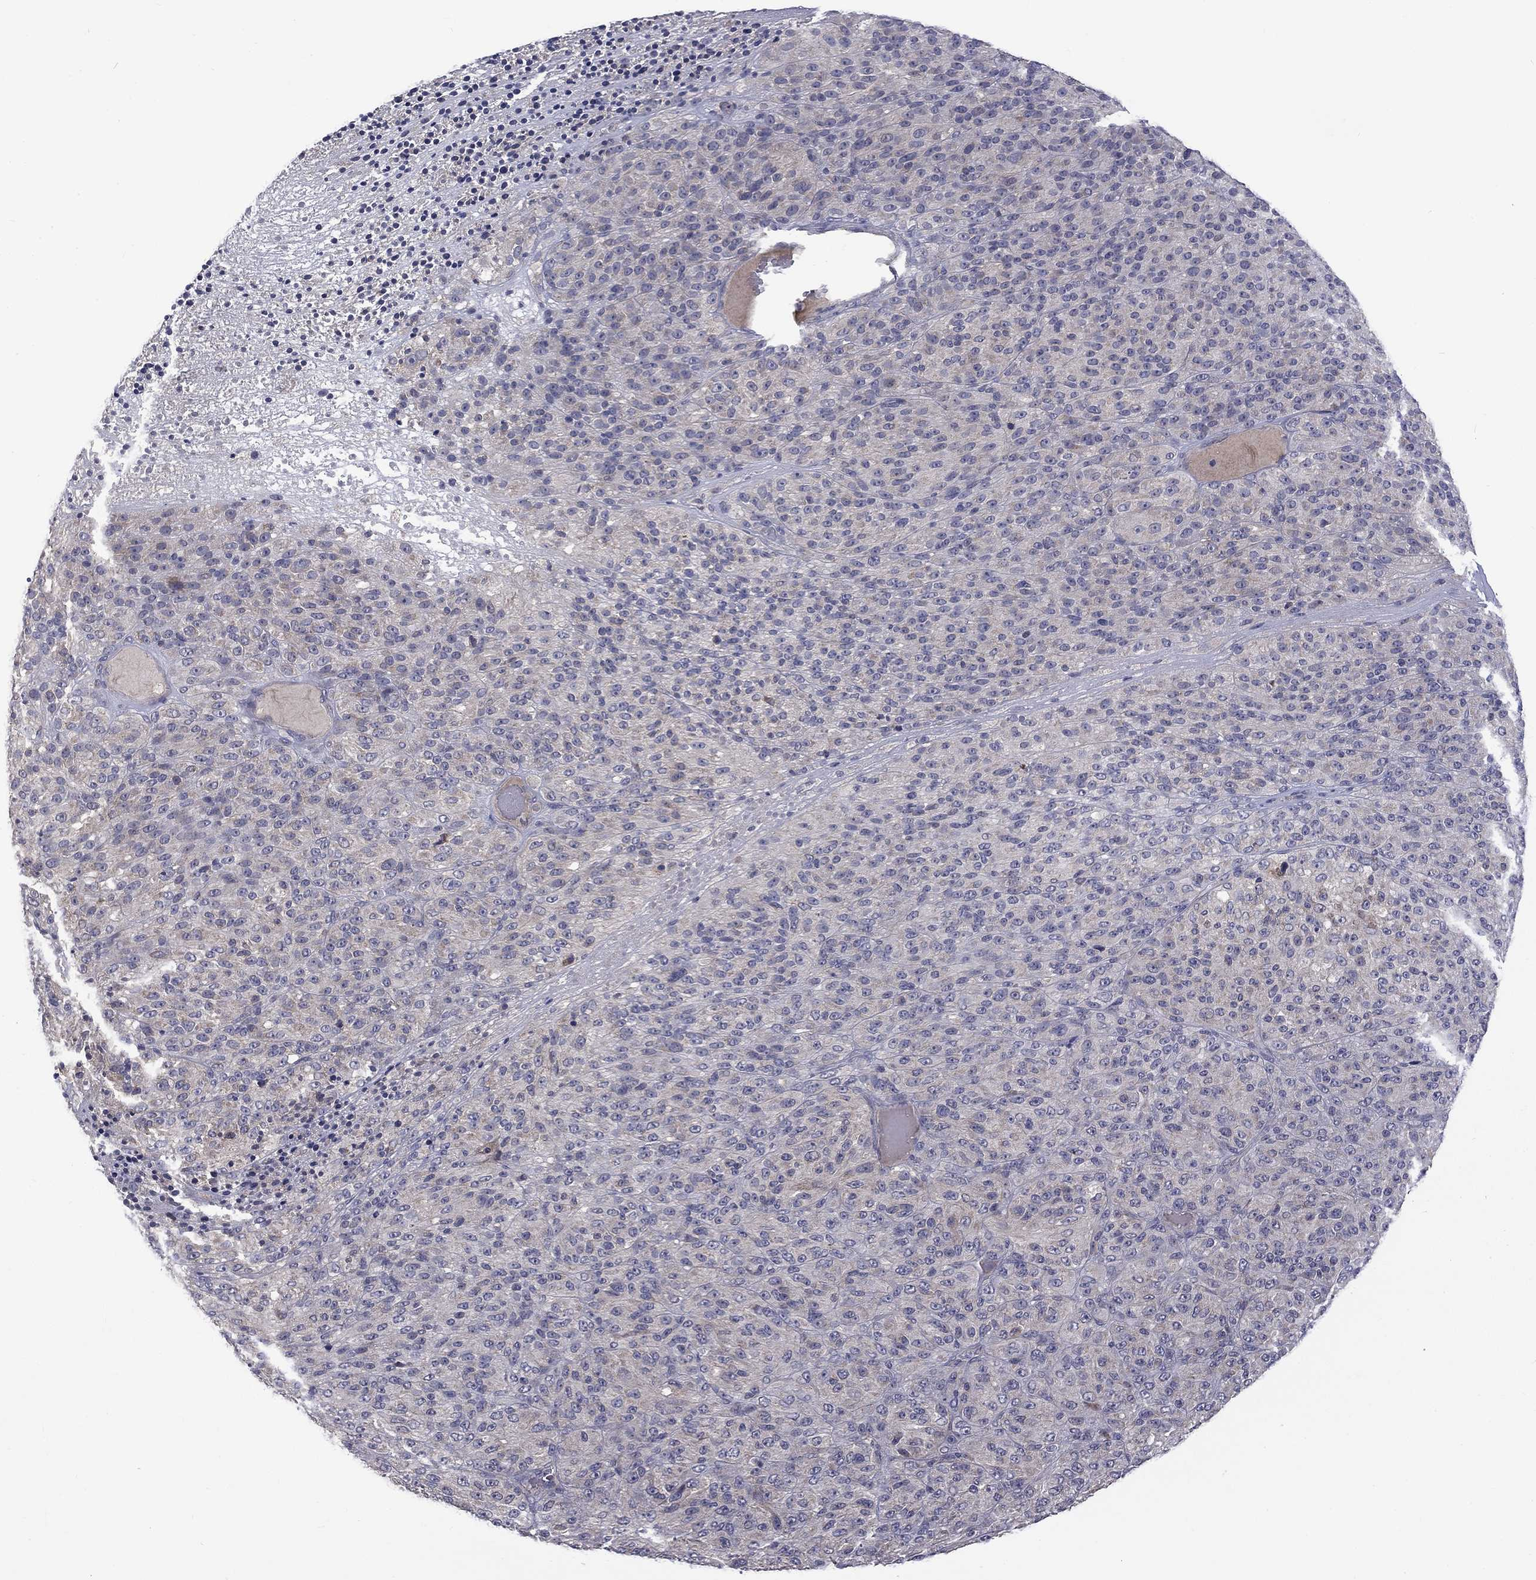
{"staining": {"intensity": "negative", "quantity": "none", "location": "none"}, "tissue": "melanoma", "cell_type": "Tumor cells", "image_type": "cancer", "snomed": [{"axis": "morphology", "description": "Malignant melanoma, Metastatic site"}, {"axis": "topography", "description": "Brain"}], "caption": "This is an immunohistochemistry (IHC) micrograph of melanoma. There is no positivity in tumor cells.", "gene": "SLC39A14", "patient": {"sex": "female", "age": 56}}